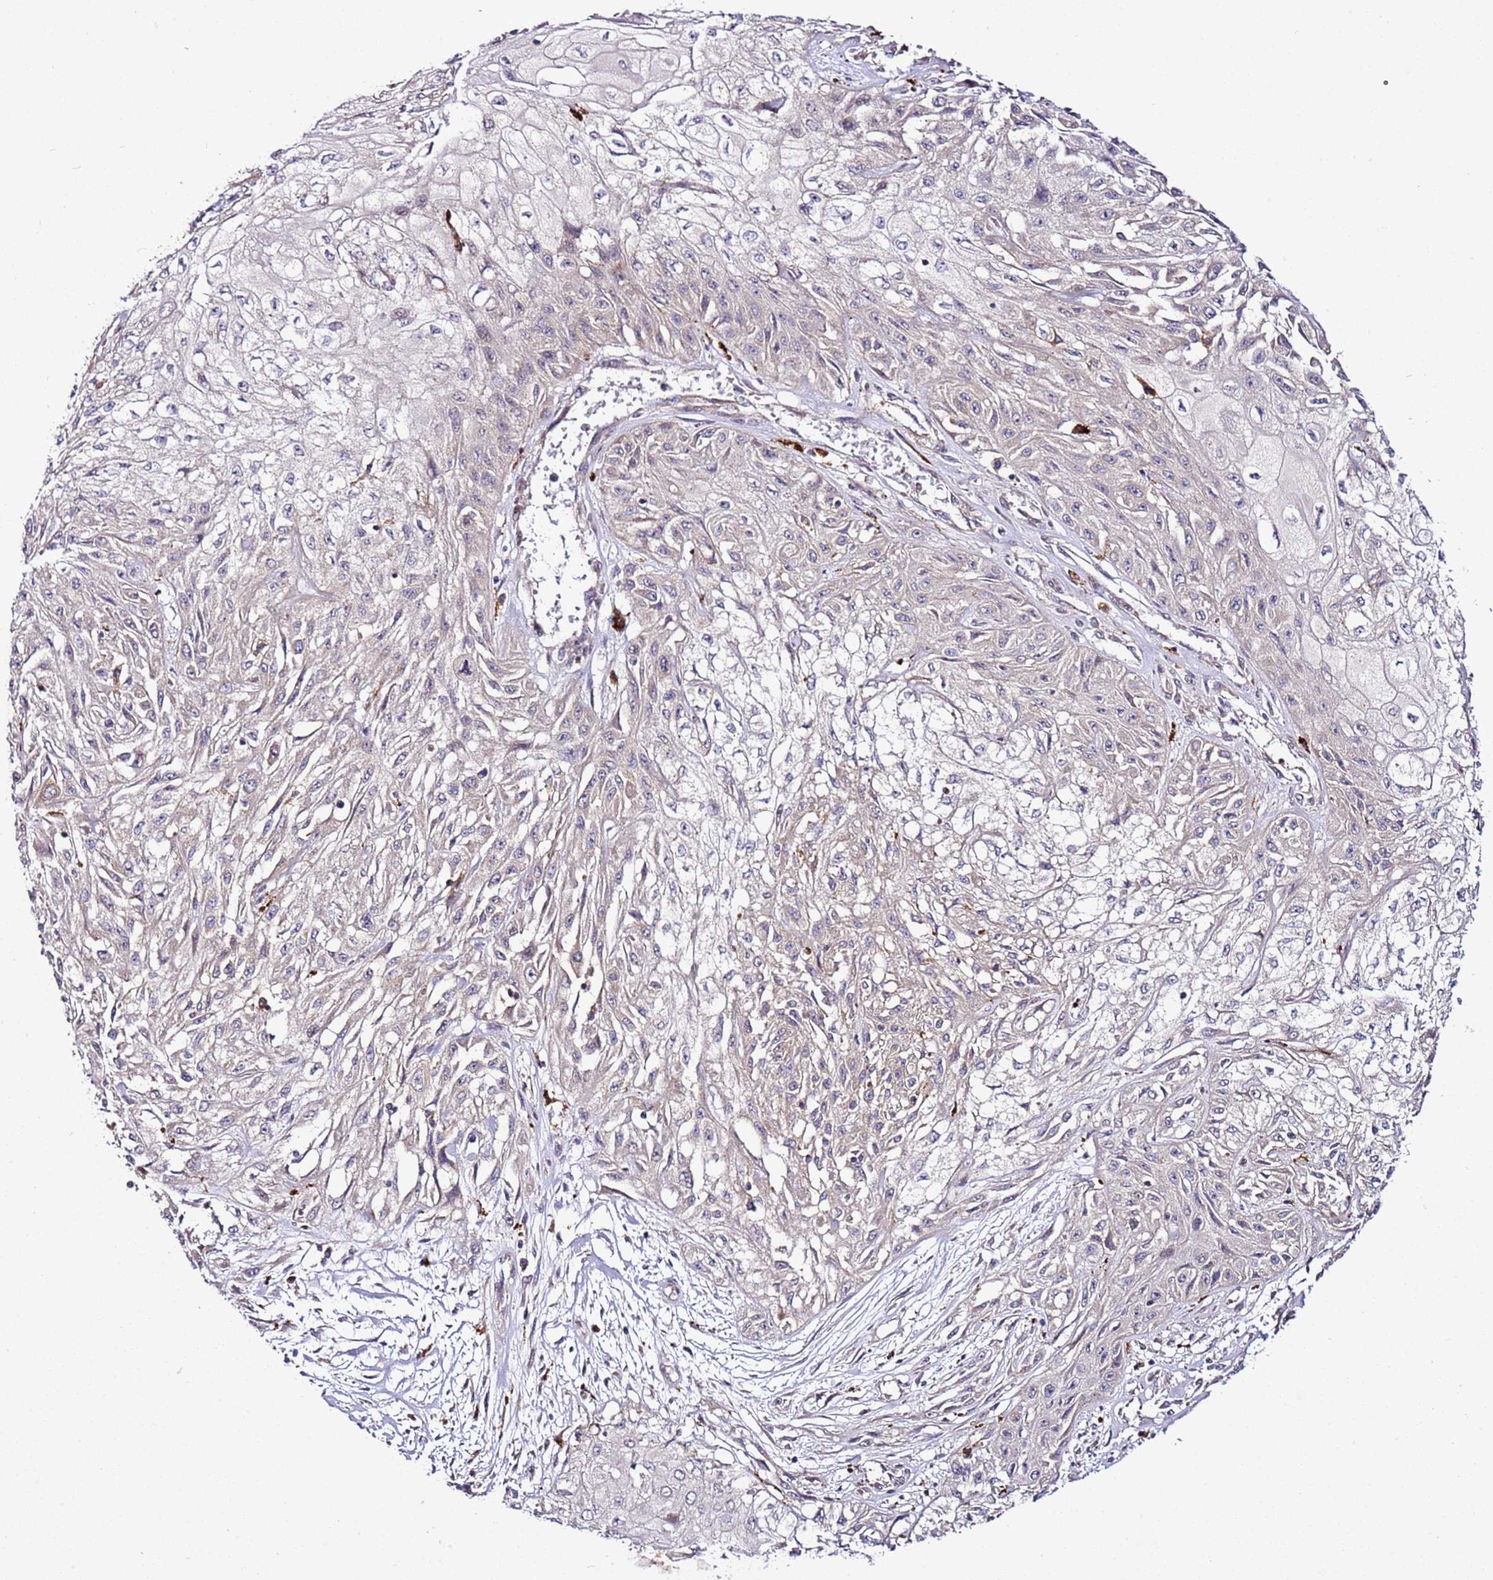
{"staining": {"intensity": "negative", "quantity": "none", "location": "none"}, "tissue": "skin cancer", "cell_type": "Tumor cells", "image_type": "cancer", "snomed": [{"axis": "morphology", "description": "Squamous cell carcinoma, NOS"}, {"axis": "morphology", "description": "Squamous cell carcinoma, metastatic, NOS"}, {"axis": "topography", "description": "Skin"}, {"axis": "topography", "description": "Lymph node"}], "caption": "DAB (3,3'-diaminobenzidine) immunohistochemical staining of squamous cell carcinoma (skin) reveals no significant staining in tumor cells.", "gene": "PVRIG", "patient": {"sex": "male", "age": 75}}